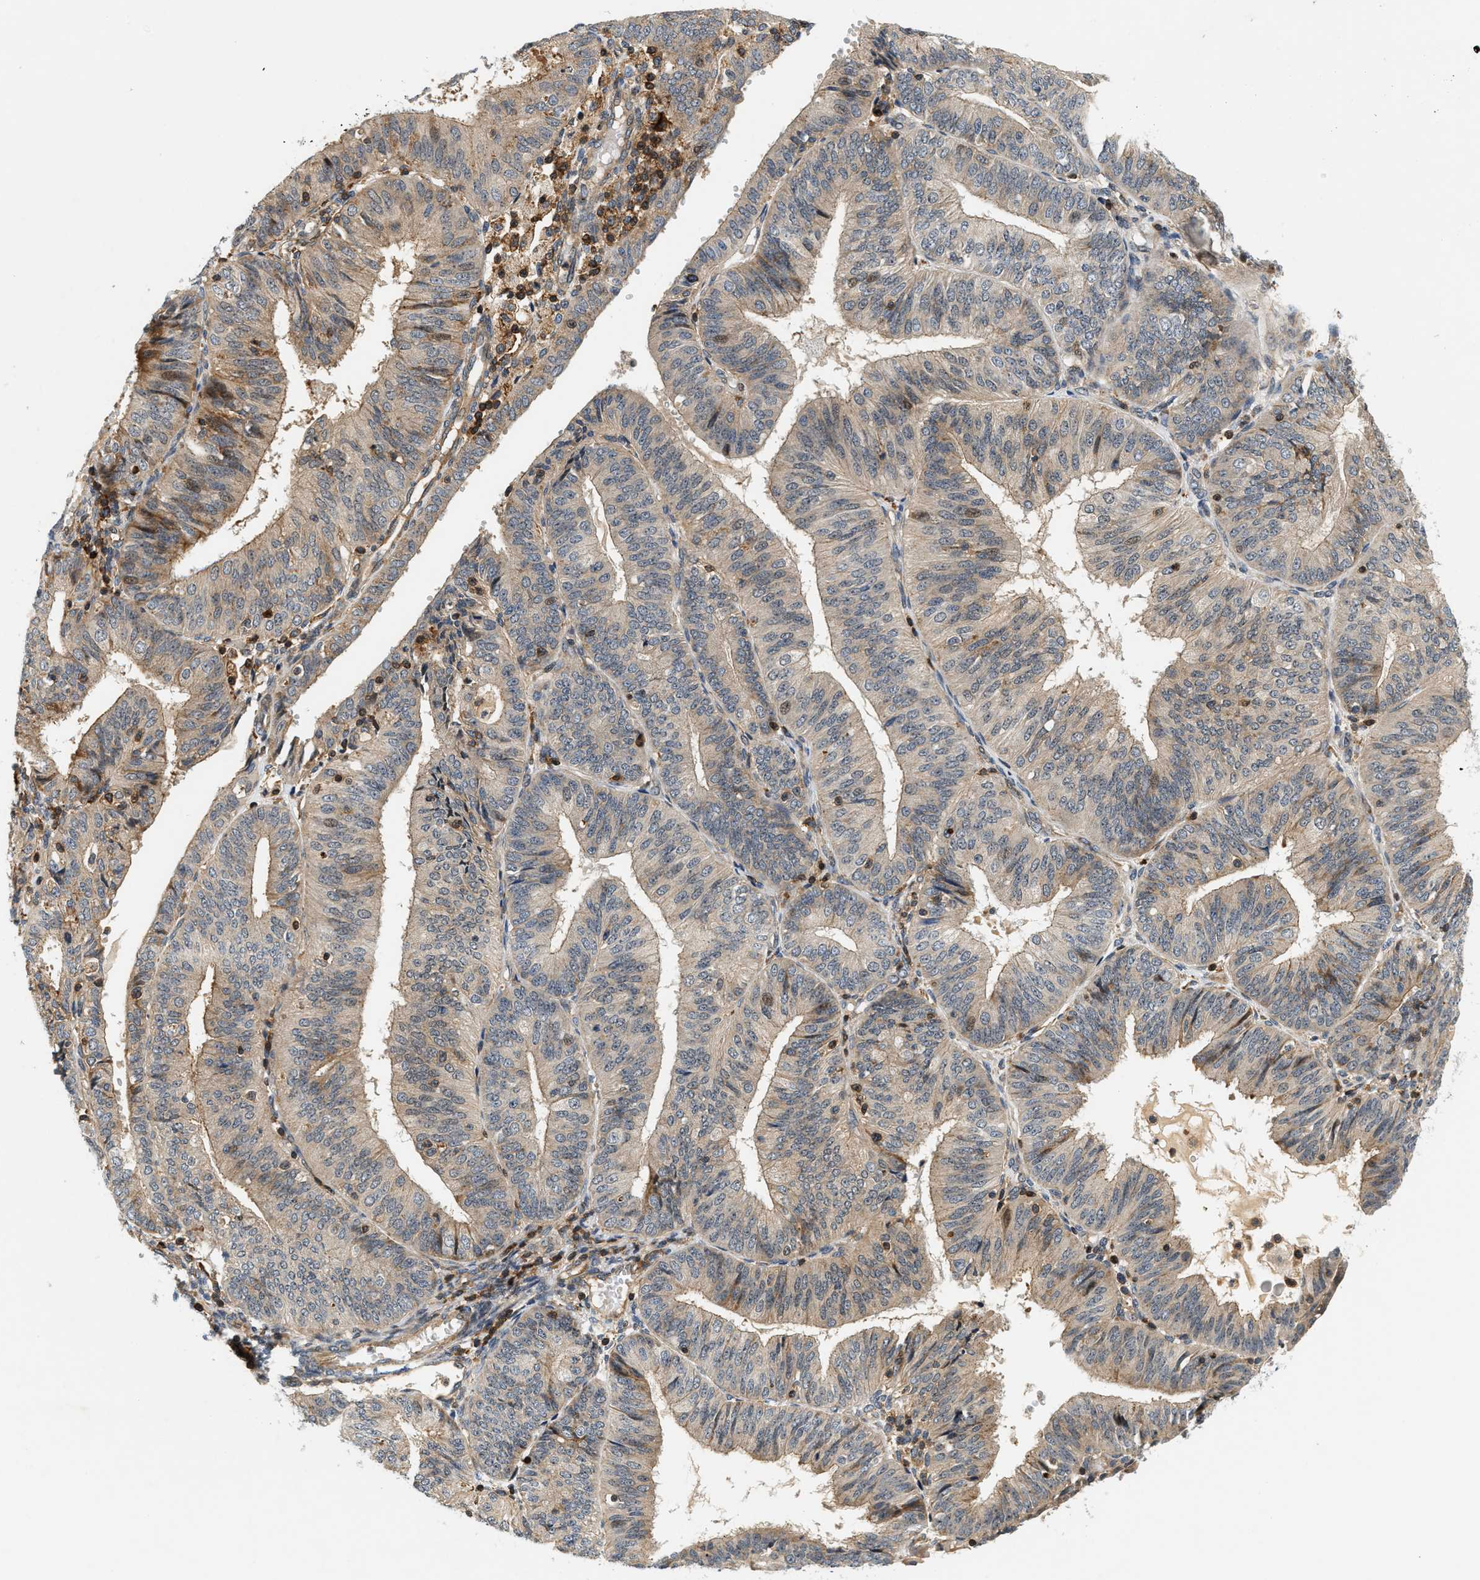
{"staining": {"intensity": "weak", "quantity": ">75%", "location": "cytoplasmic/membranous"}, "tissue": "endometrial cancer", "cell_type": "Tumor cells", "image_type": "cancer", "snomed": [{"axis": "morphology", "description": "Adenocarcinoma, NOS"}, {"axis": "topography", "description": "Endometrium"}], "caption": "A histopathology image of human endometrial adenocarcinoma stained for a protein exhibits weak cytoplasmic/membranous brown staining in tumor cells.", "gene": "SAMD9", "patient": {"sex": "female", "age": 58}}